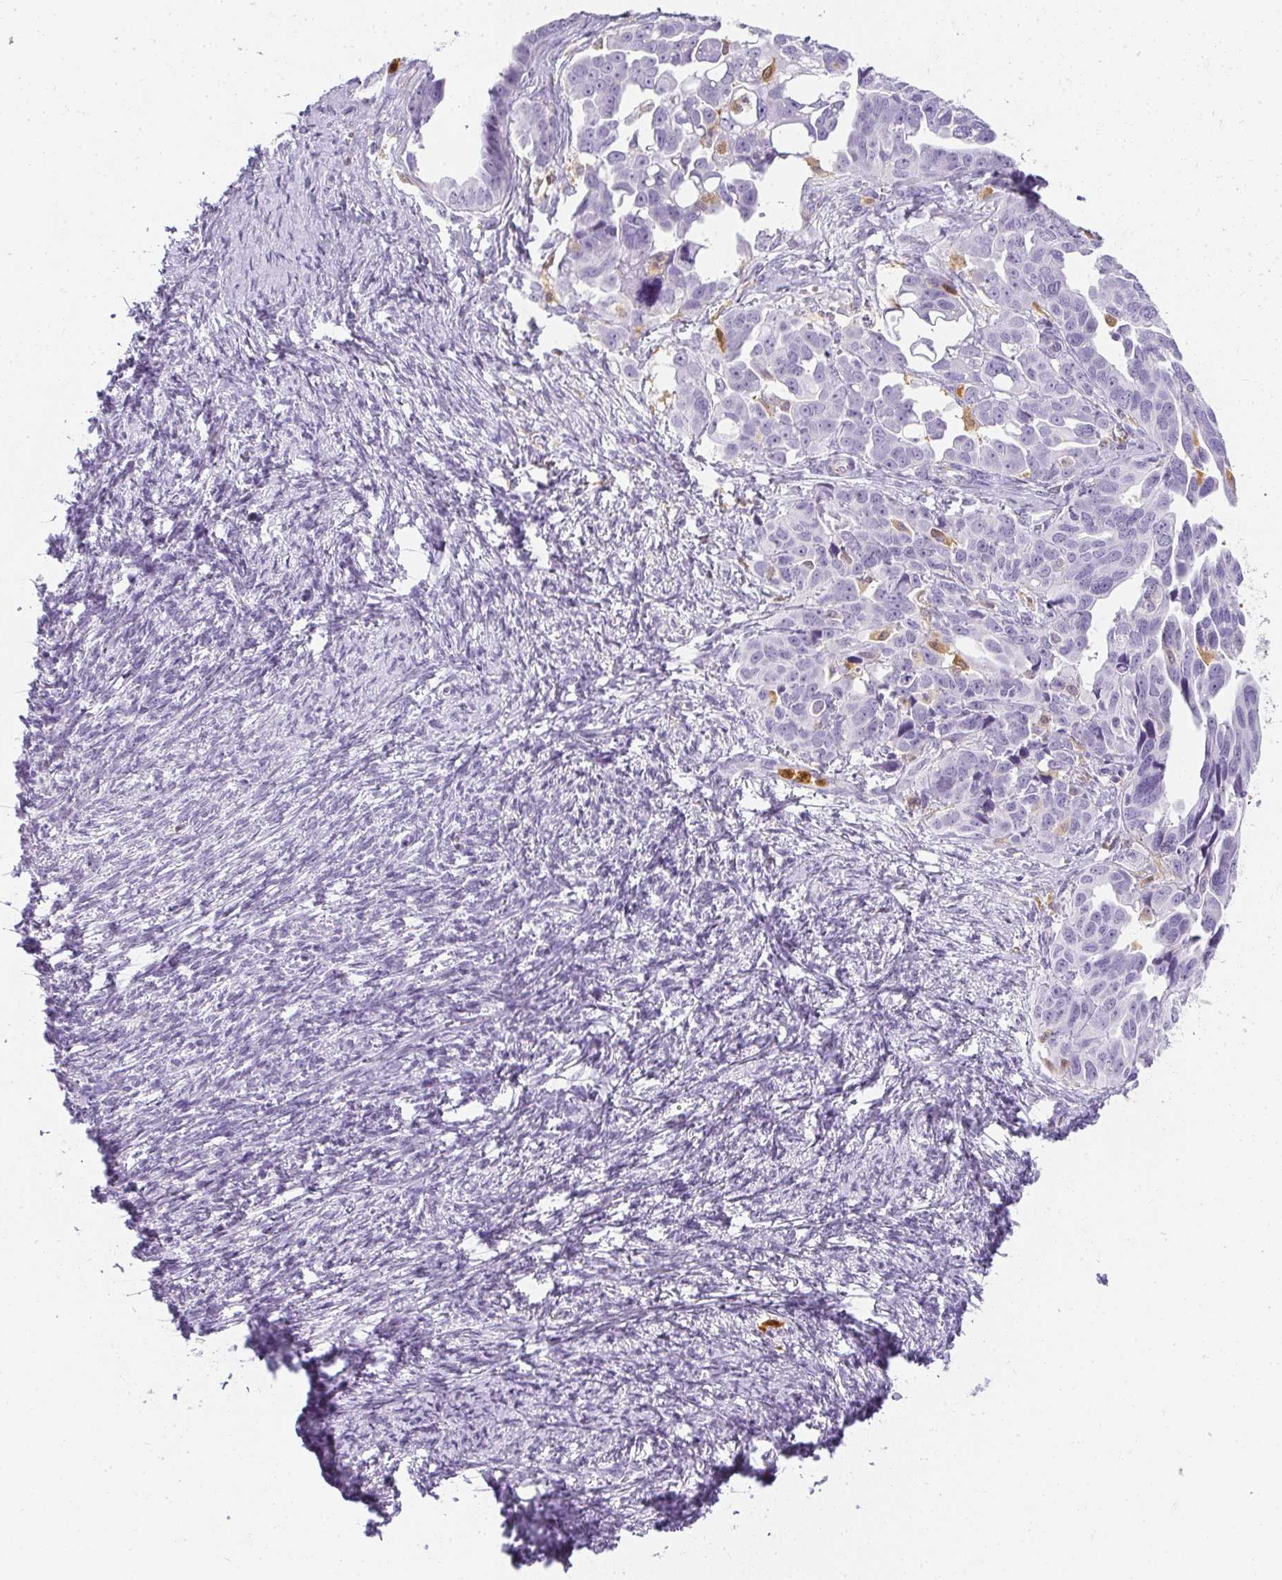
{"staining": {"intensity": "negative", "quantity": "none", "location": "none"}, "tissue": "ovarian cancer", "cell_type": "Tumor cells", "image_type": "cancer", "snomed": [{"axis": "morphology", "description": "Cystadenocarcinoma, serous, NOS"}, {"axis": "topography", "description": "Ovary"}], "caption": "DAB immunohistochemical staining of human ovarian cancer exhibits no significant expression in tumor cells.", "gene": "HK3", "patient": {"sex": "female", "age": 59}}